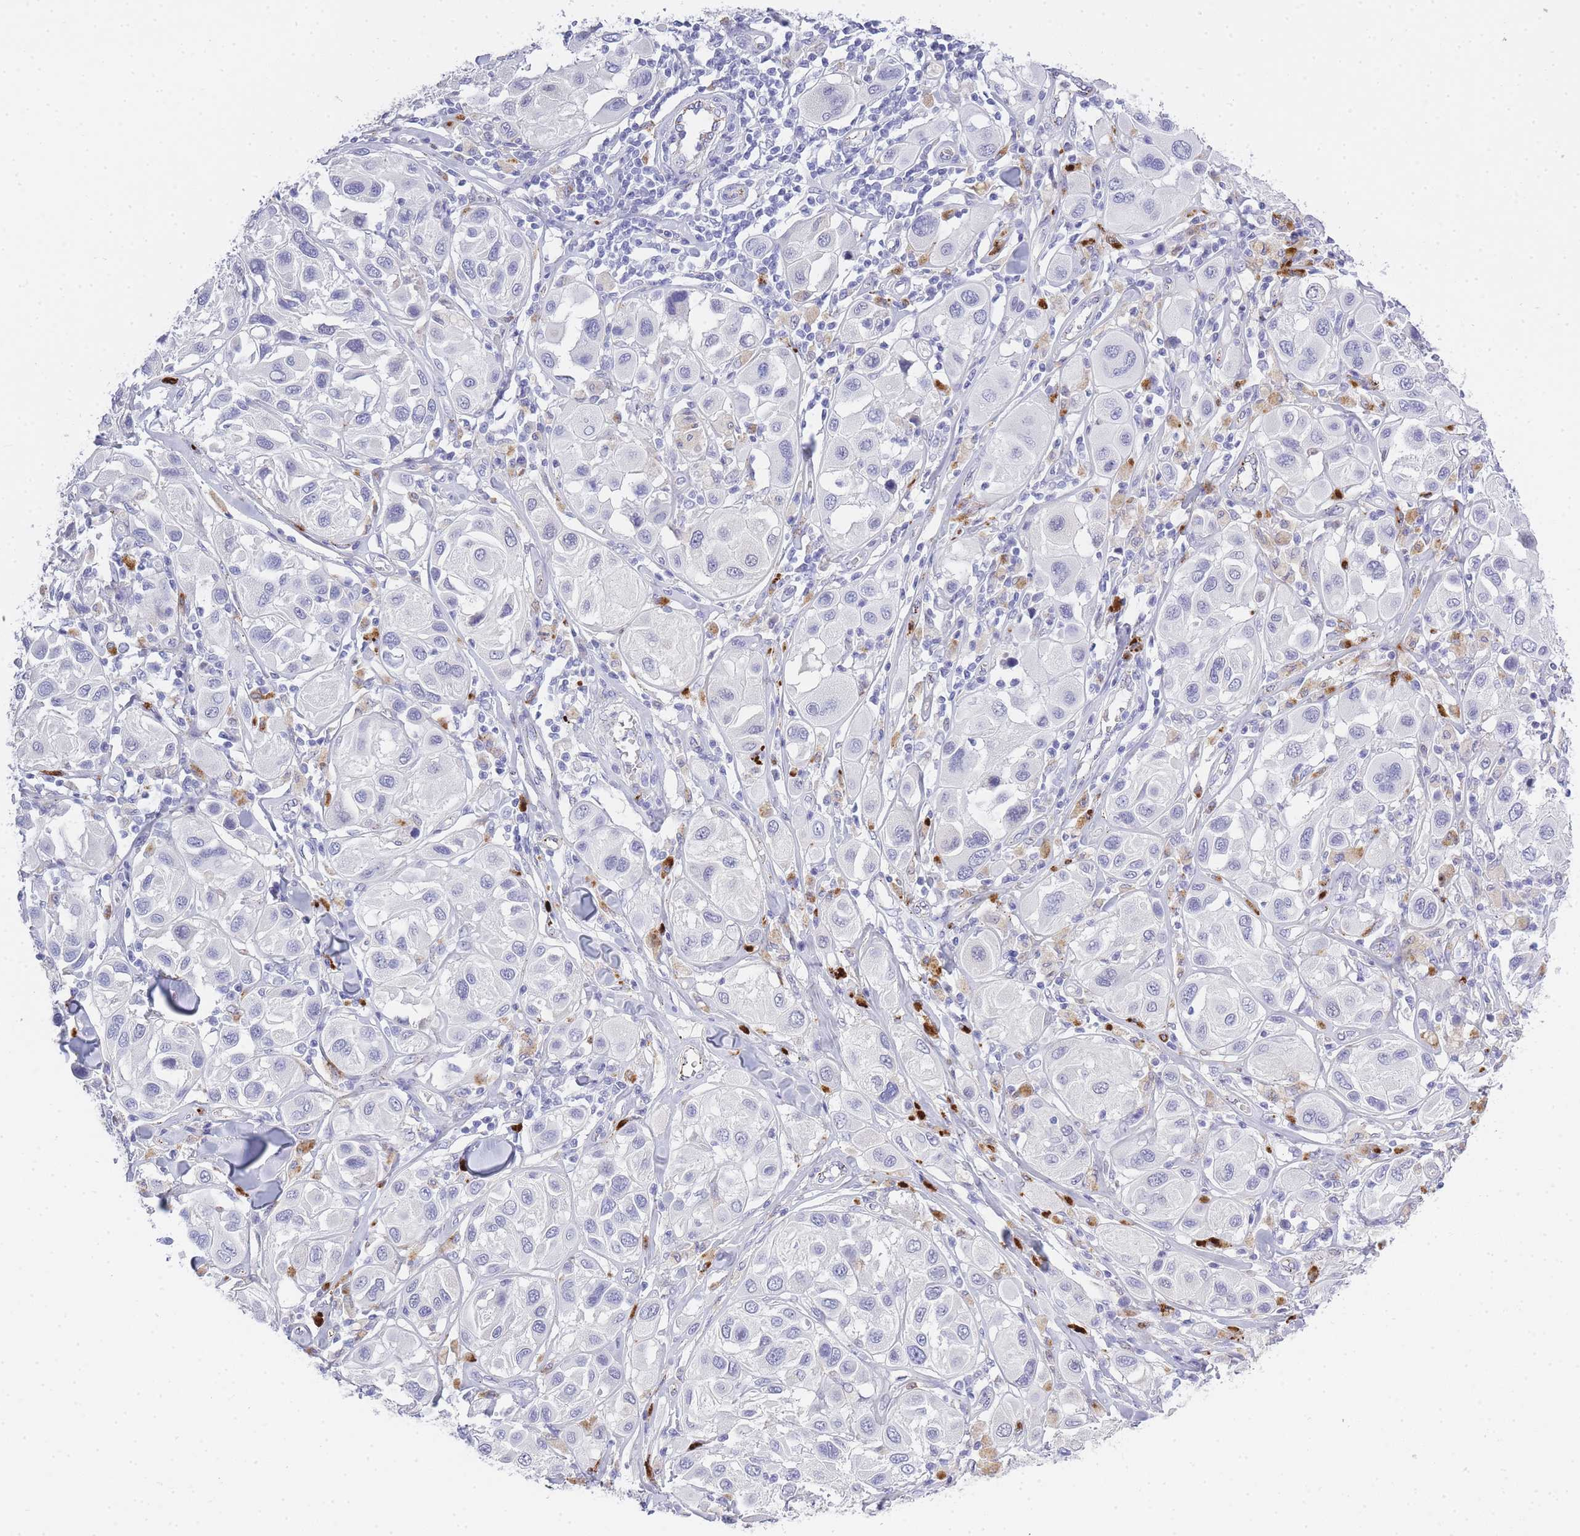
{"staining": {"intensity": "negative", "quantity": "none", "location": "none"}, "tissue": "melanoma", "cell_type": "Tumor cells", "image_type": "cancer", "snomed": [{"axis": "morphology", "description": "Malignant melanoma, Metastatic site"}, {"axis": "topography", "description": "Skin"}], "caption": "Immunohistochemistry (IHC) micrograph of malignant melanoma (metastatic site) stained for a protein (brown), which shows no staining in tumor cells.", "gene": "RHO", "patient": {"sex": "male", "age": 41}}